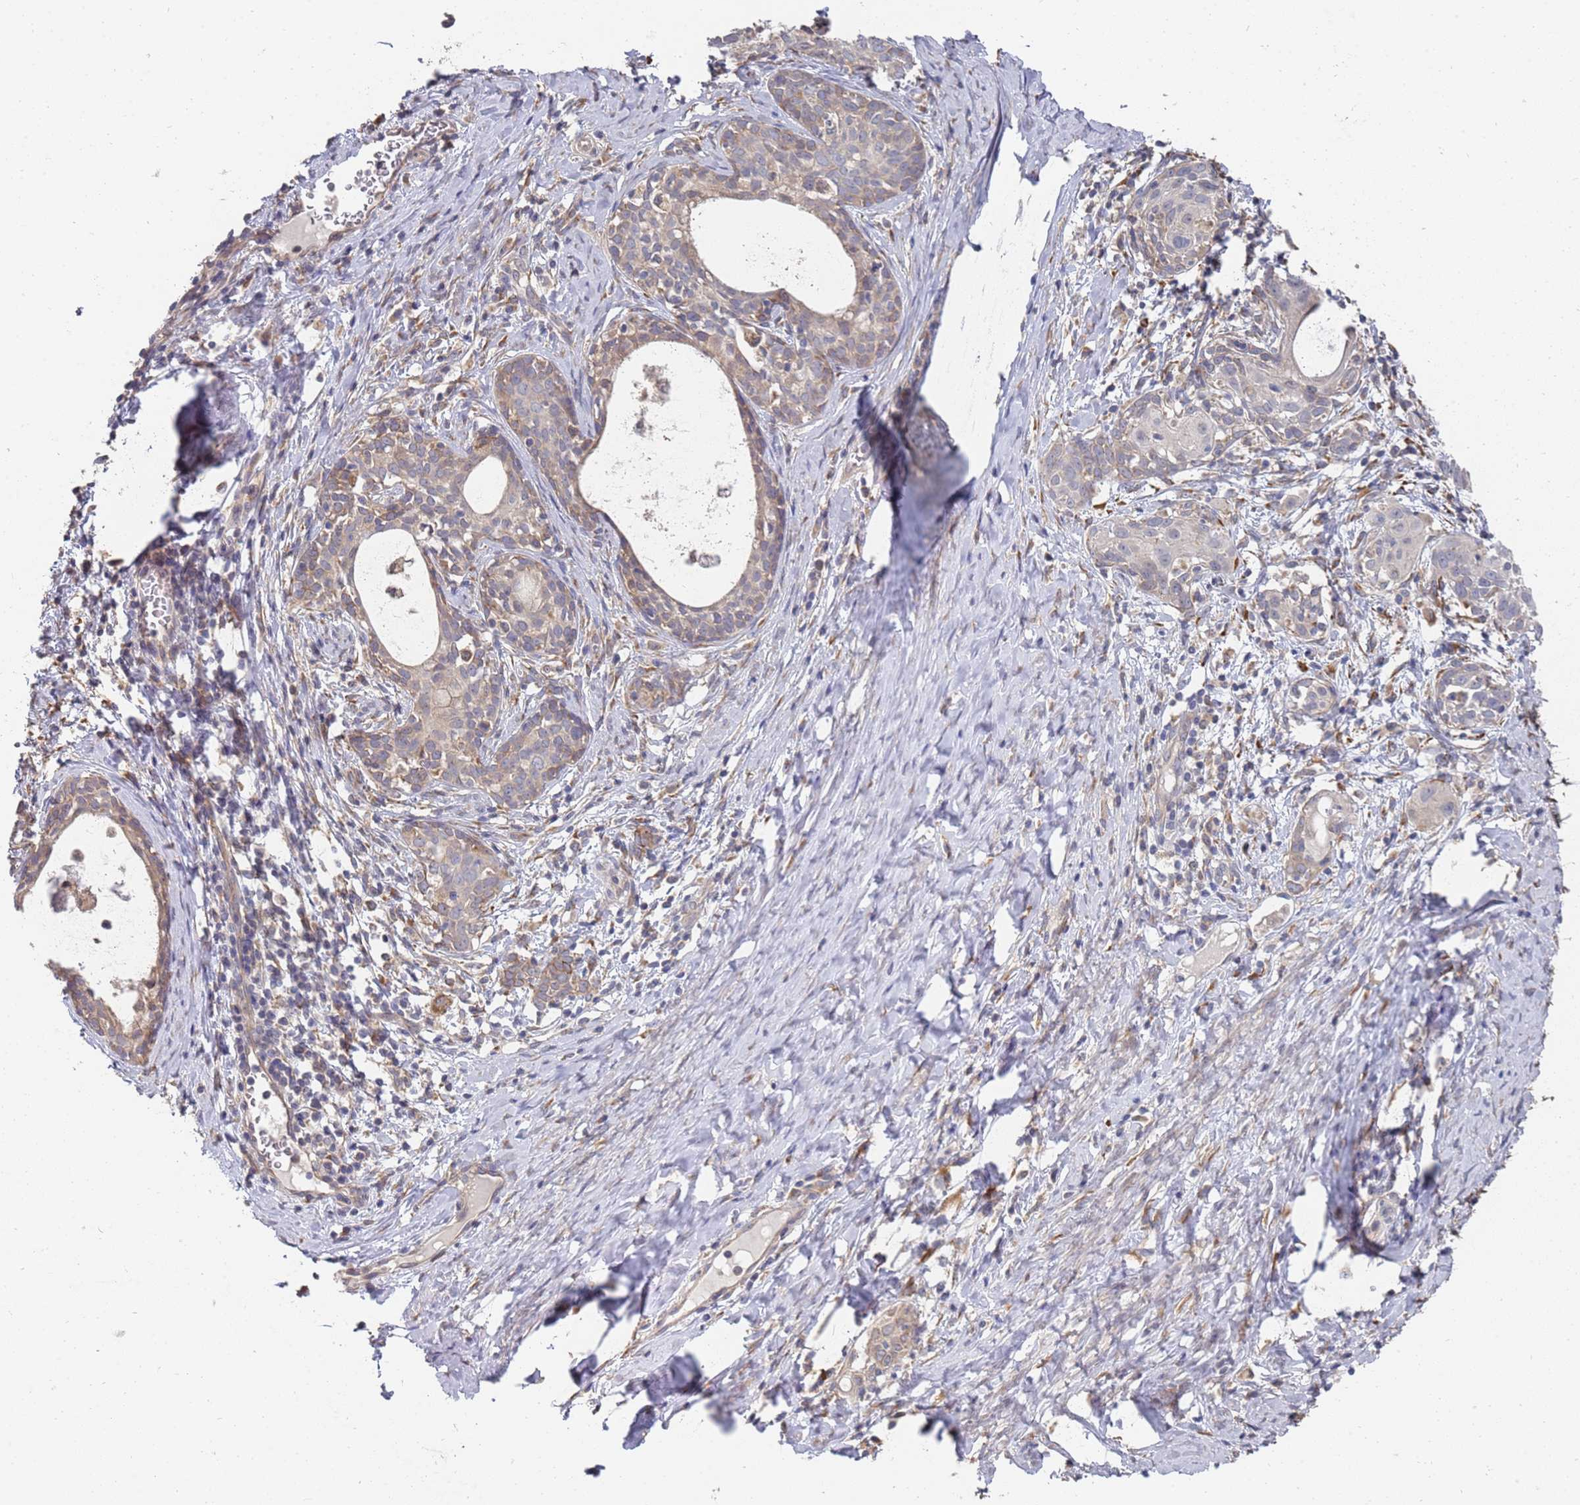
{"staining": {"intensity": "weak", "quantity": "25%-75%", "location": "cytoplasmic/membranous"}, "tissue": "cervical cancer", "cell_type": "Tumor cells", "image_type": "cancer", "snomed": [{"axis": "morphology", "description": "Squamous cell carcinoma, NOS"}, {"axis": "topography", "description": "Cervix"}], "caption": "IHC of human squamous cell carcinoma (cervical) shows low levels of weak cytoplasmic/membranous staining in about 25%-75% of tumor cells.", "gene": "VRK2", "patient": {"sex": "female", "age": 52}}